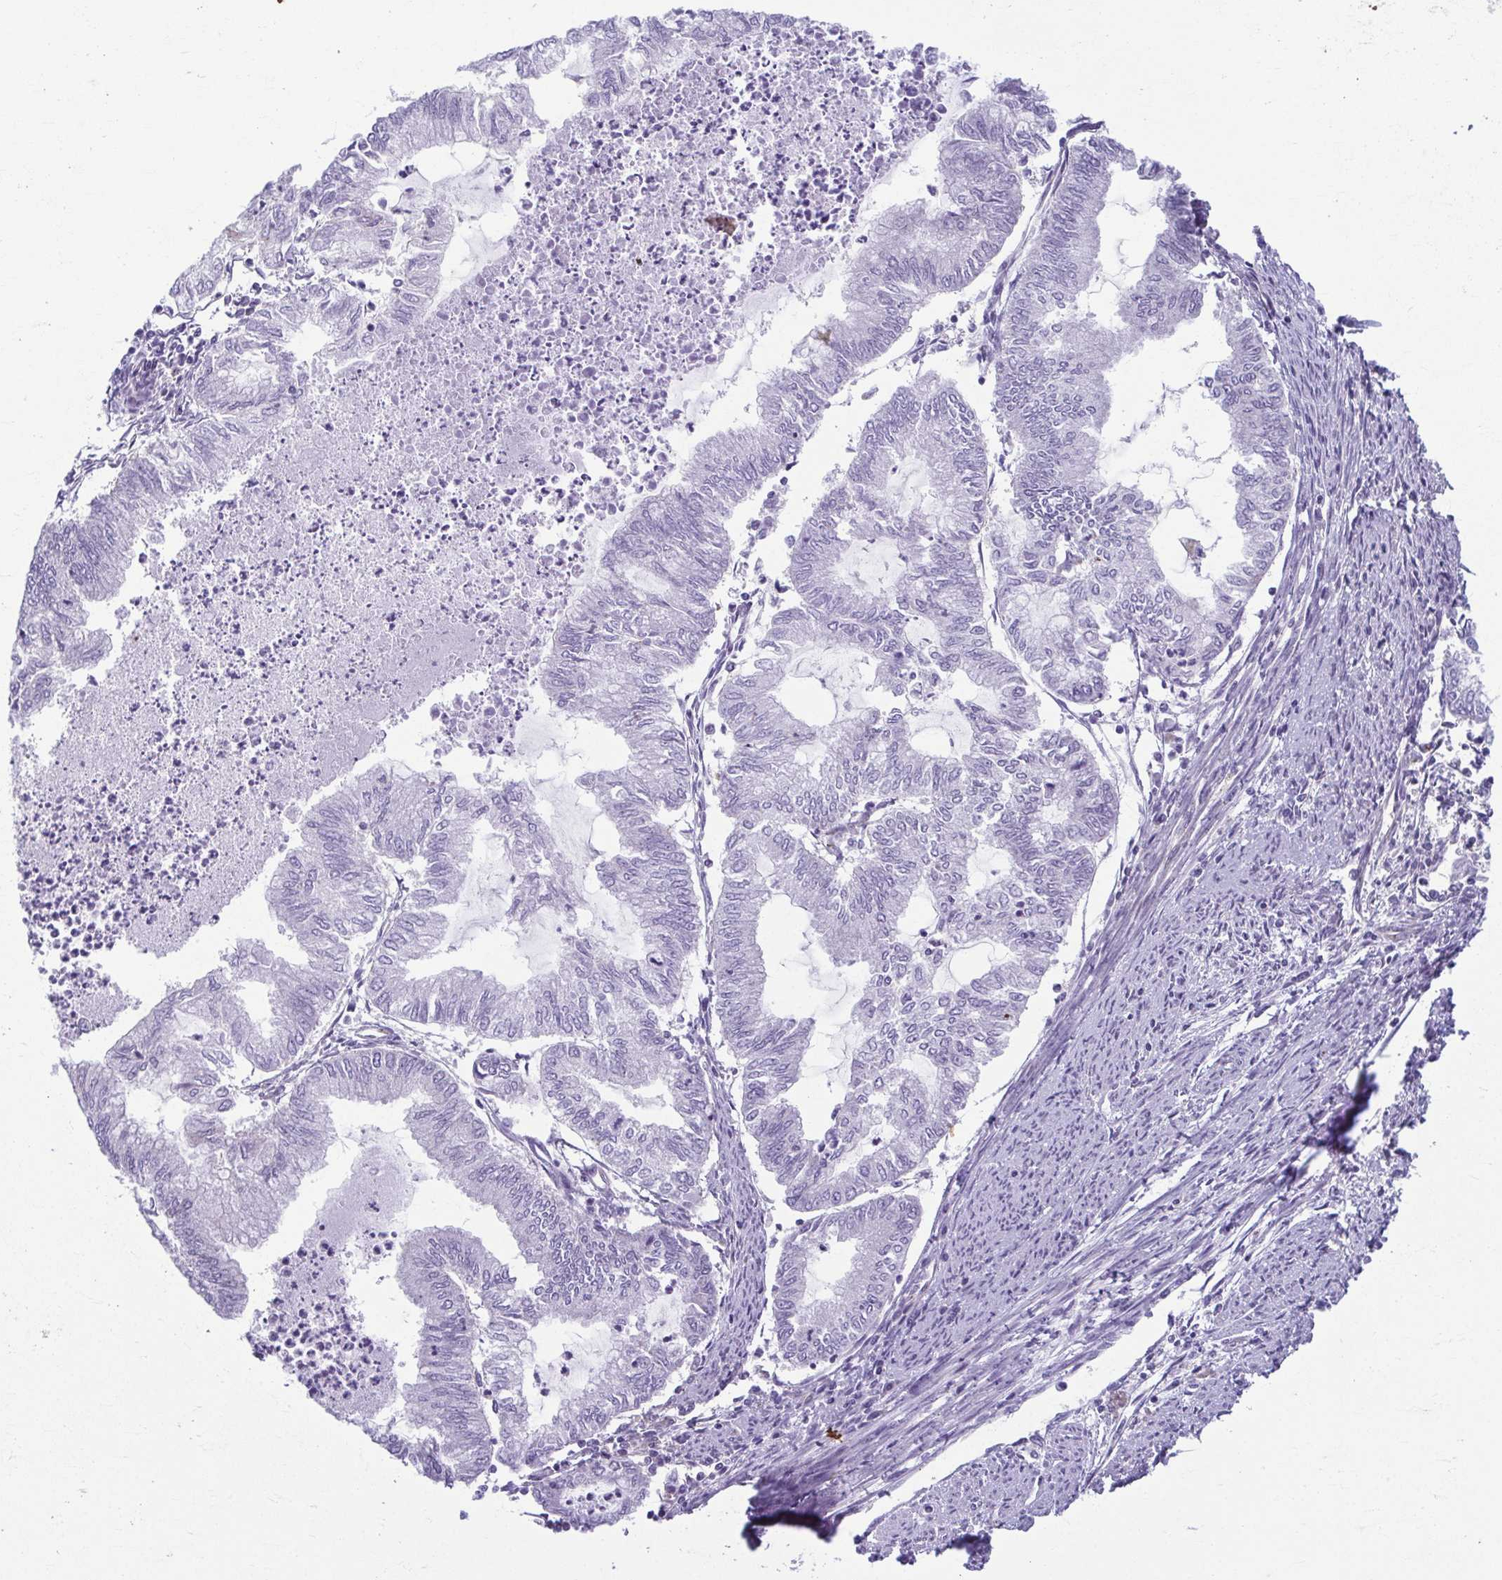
{"staining": {"intensity": "negative", "quantity": "none", "location": "none"}, "tissue": "endometrial cancer", "cell_type": "Tumor cells", "image_type": "cancer", "snomed": [{"axis": "morphology", "description": "Adenocarcinoma, NOS"}, {"axis": "topography", "description": "Endometrium"}], "caption": "The immunohistochemistry (IHC) image has no significant expression in tumor cells of endometrial adenocarcinoma tissue.", "gene": "TMEM108", "patient": {"sex": "female", "age": 79}}